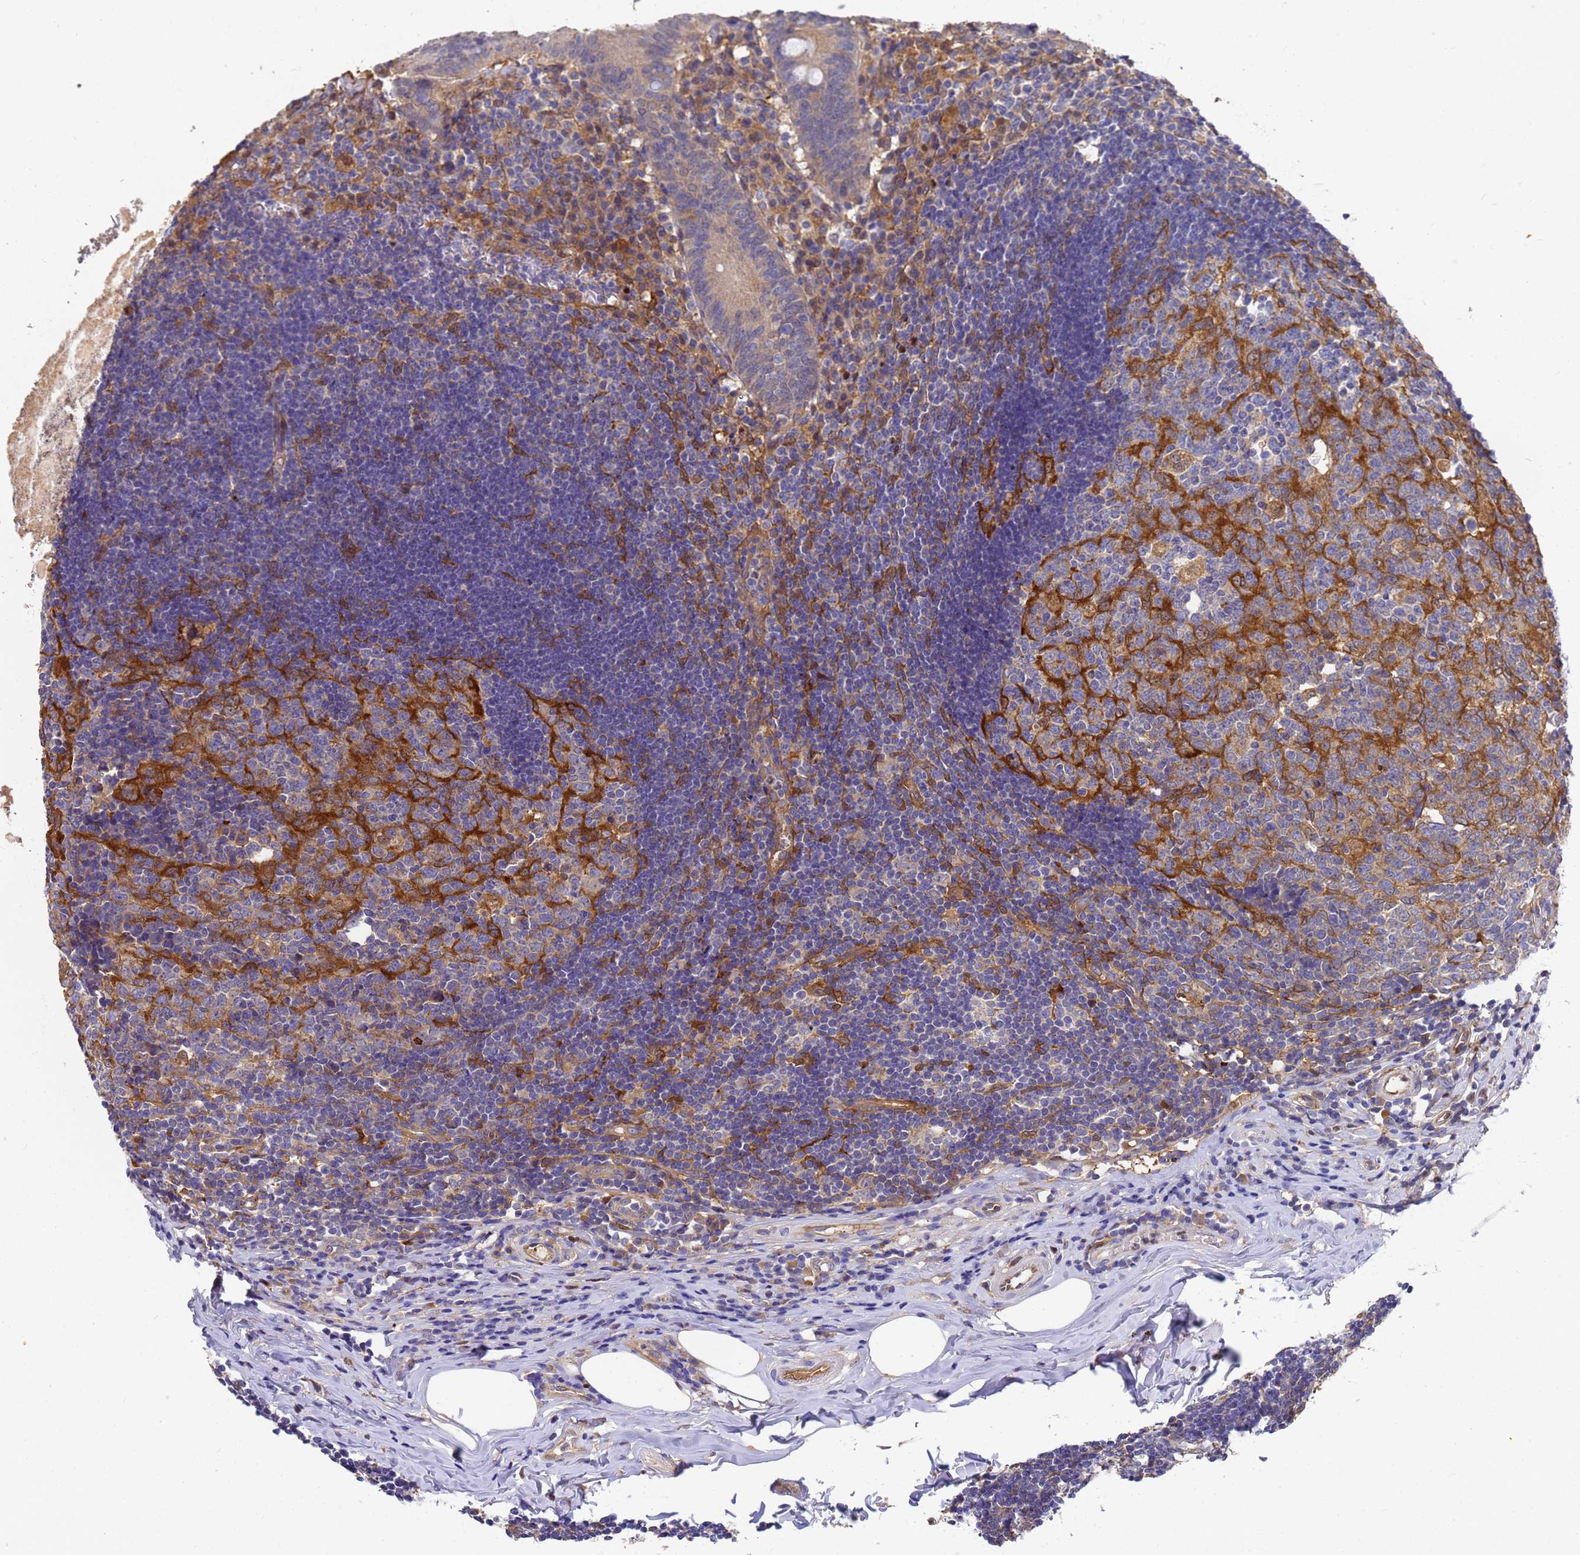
{"staining": {"intensity": "moderate", "quantity": "<25%", "location": "cytoplasmic/membranous"}, "tissue": "appendix", "cell_type": "Glandular cells", "image_type": "normal", "snomed": [{"axis": "morphology", "description": "Normal tissue, NOS"}, {"axis": "topography", "description": "Appendix"}], "caption": "Moderate cytoplasmic/membranous staining is seen in about <25% of glandular cells in normal appendix. Nuclei are stained in blue.", "gene": "SLC35E2B", "patient": {"sex": "female", "age": 54}}